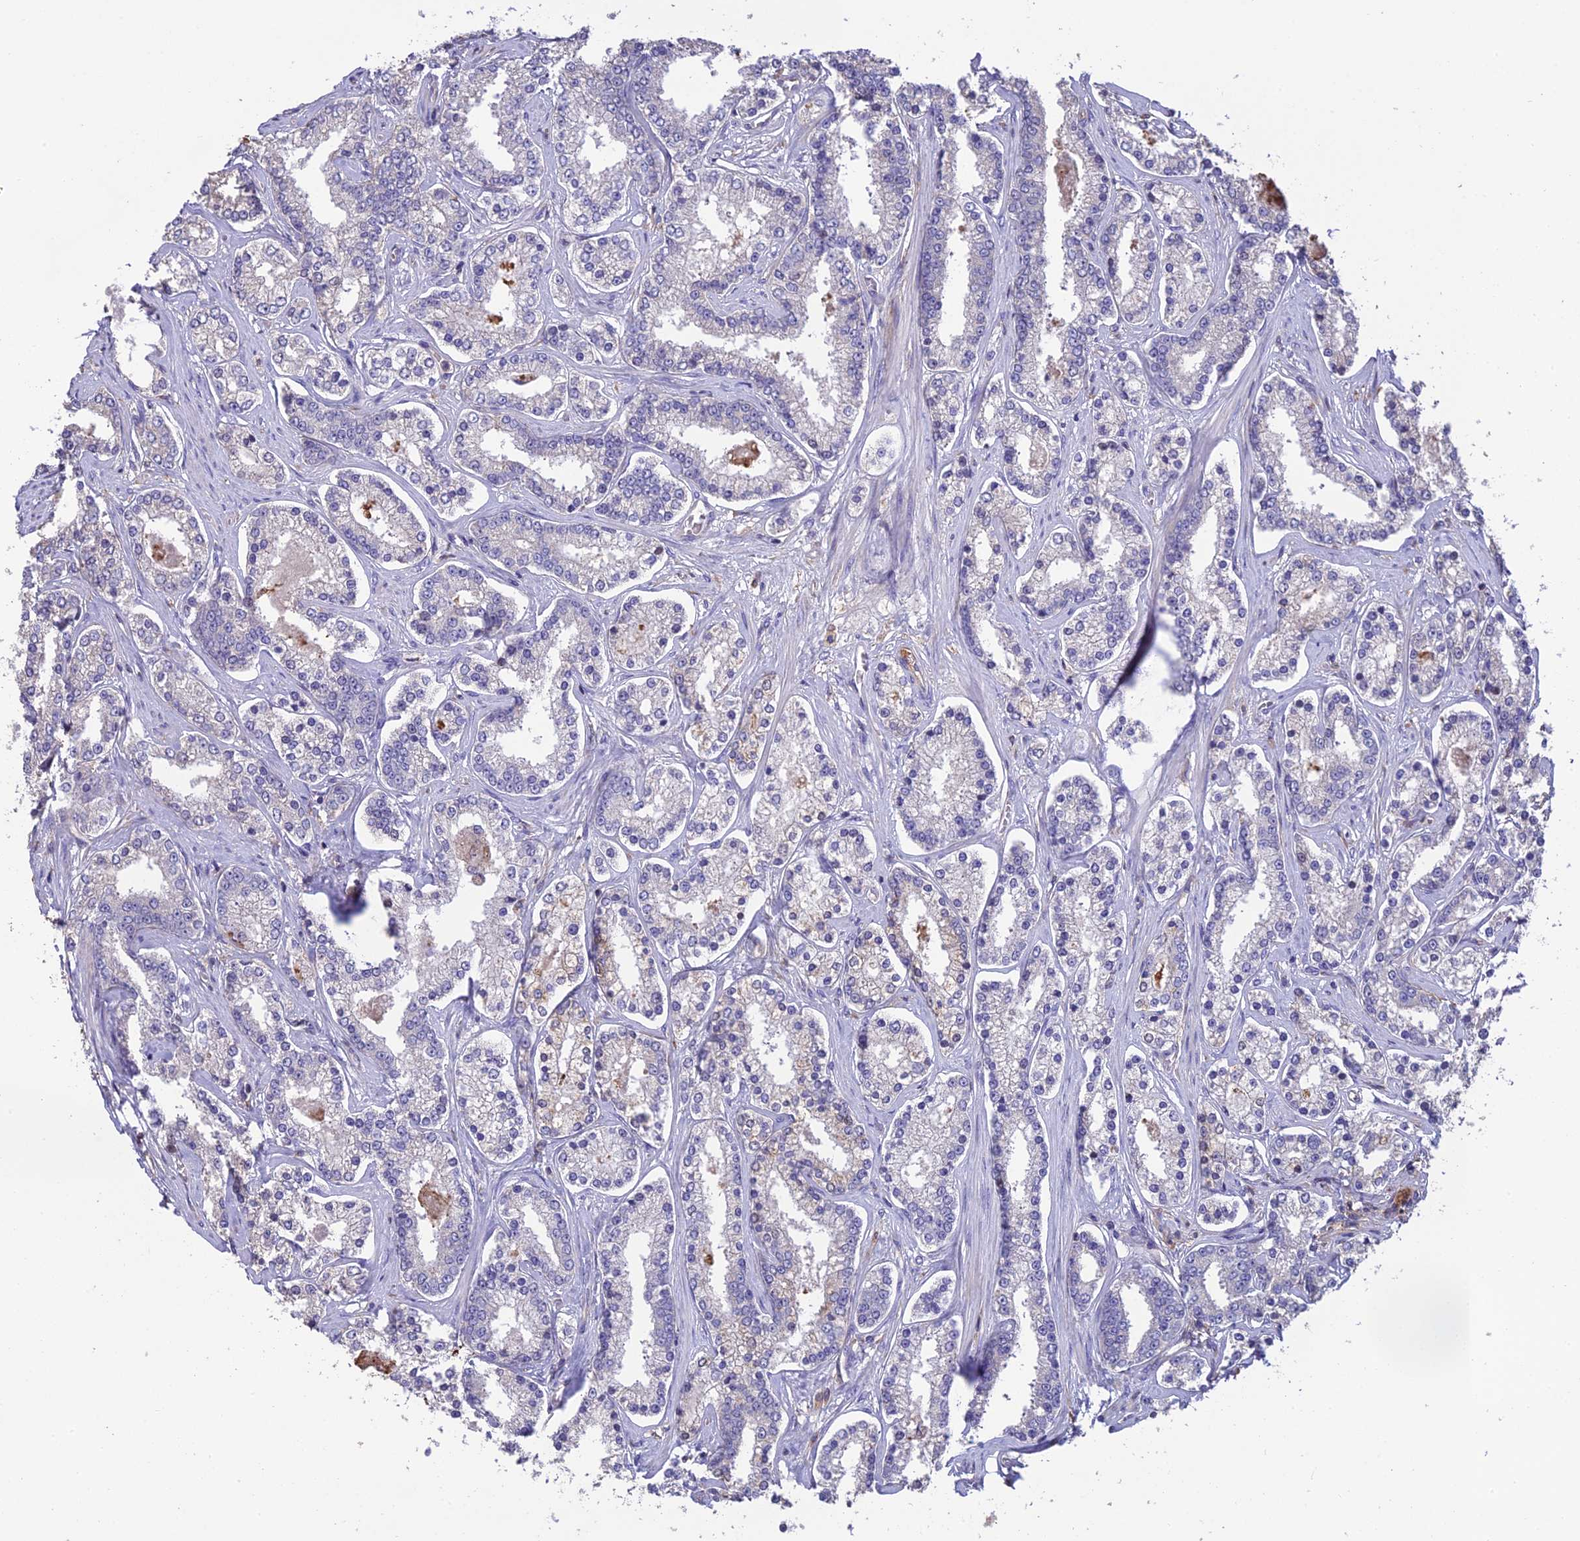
{"staining": {"intensity": "negative", "quantity": "none", "location": "none"}, "tissue": "prostate cancer", "cell_type": "Tumor cells", "image_type": "cancer", "snomed": [{"axis": "morphology", "description": "Normal tissue, NOS"}, {"axis": "morphology", "description": "Adenocarcinoma, High grade"}, {"axis": "topography", "description": "Prostate"}], "caption": "High power microscopy photomicrograph of an IHC image of prostate cancer, revealing no significant staining in tumor cells.", "gene": "MIOS", "patient": {"sex": "male", "age": 83}}